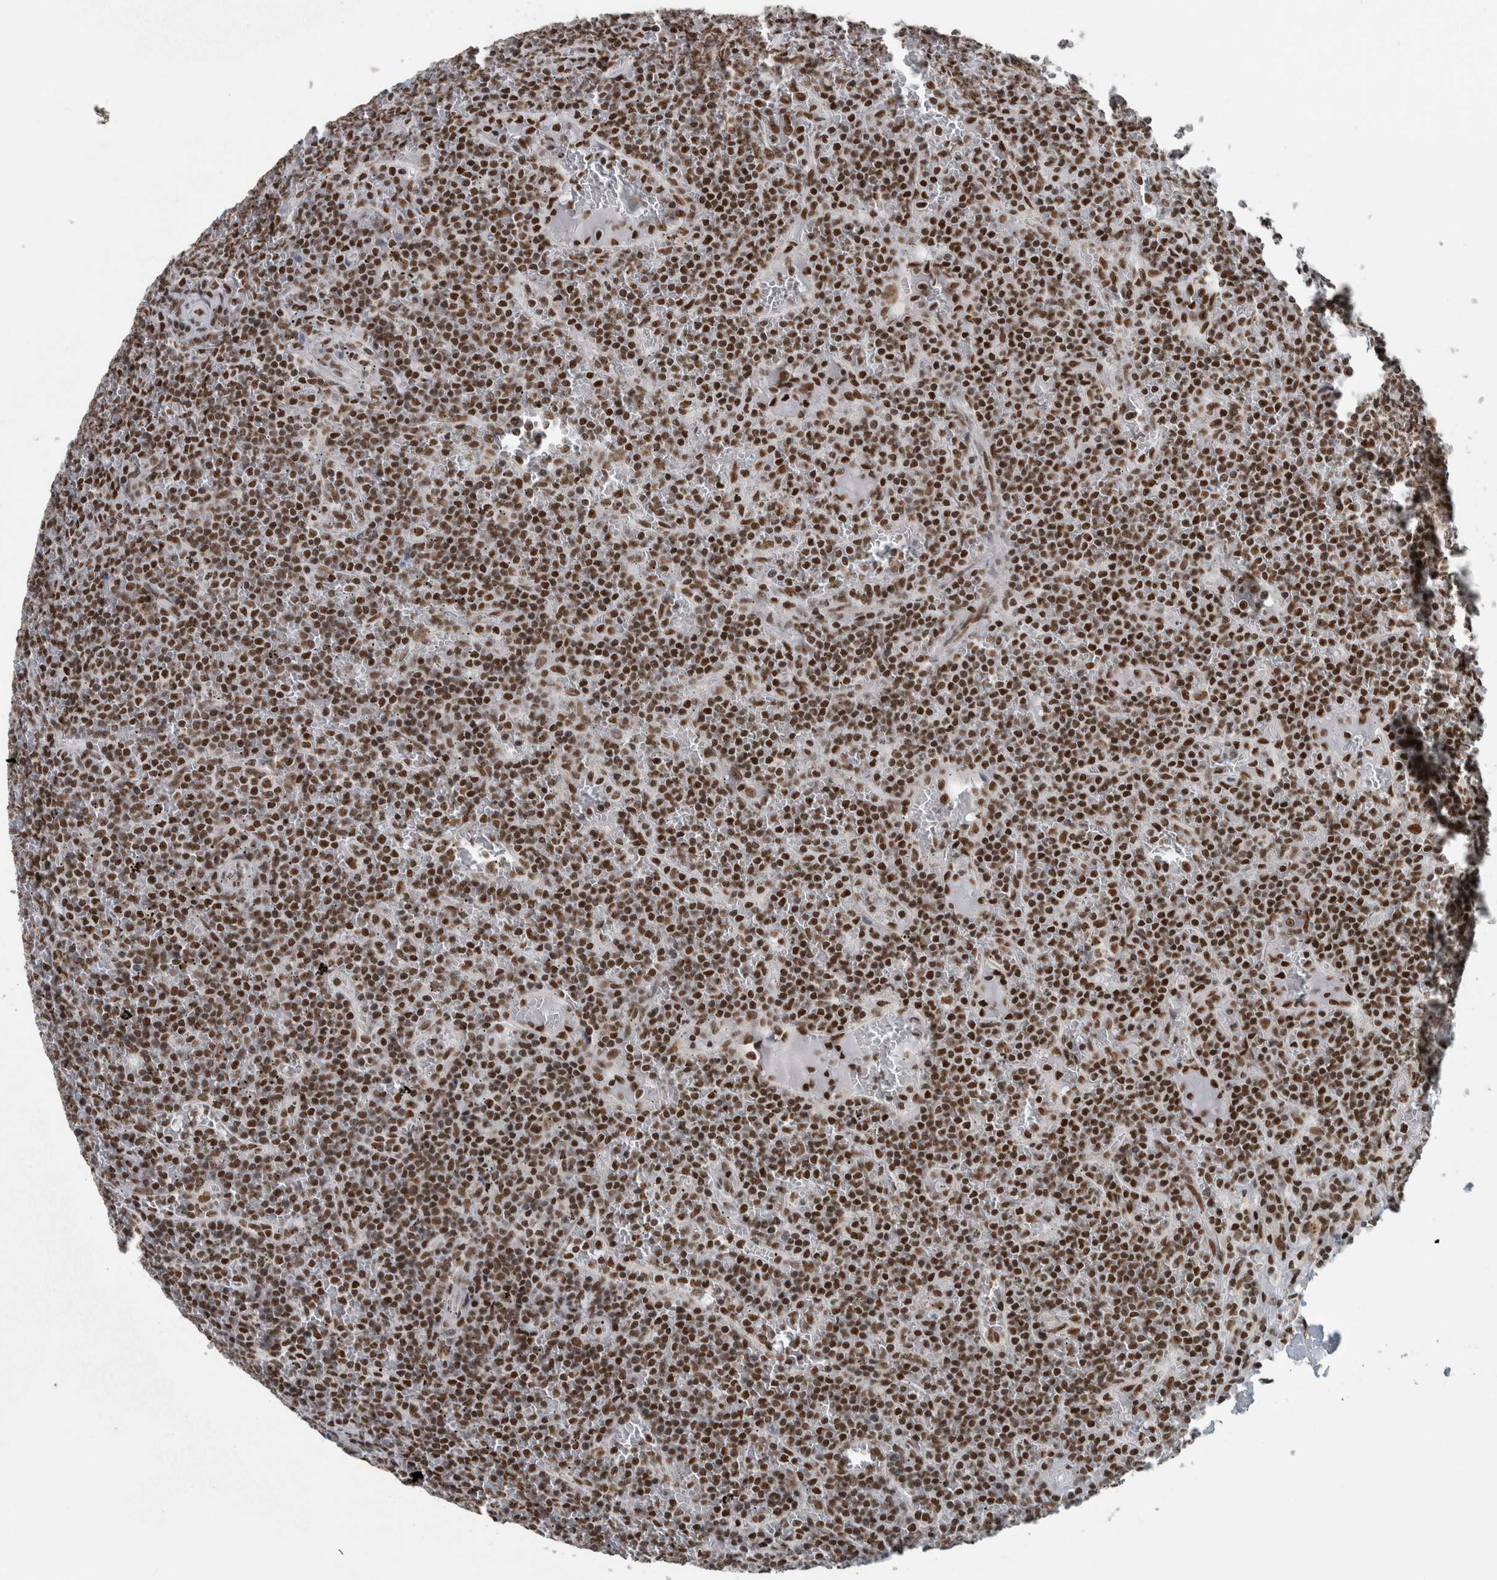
{"staining": {"intensity": "strong", "quantity": ">75%", "location": "nuclear"}, "tissue": "lymphoma", "cell_type": "Tumor cells", "image_type": "cancer", "snomed": [{"axis": "morphology", "description": "Malignant lymphoma, non-Hodgkin's type, Low grade"}, {"axis": "topography", "description": "Spleen"}], "caption": "Brown immunohistochemical staining in lymphoma displays strong nuclear positivity in about >75% of tumor cells.", "gene": "DNMT3A", "patient": {"sex": "female", "age": 19}}